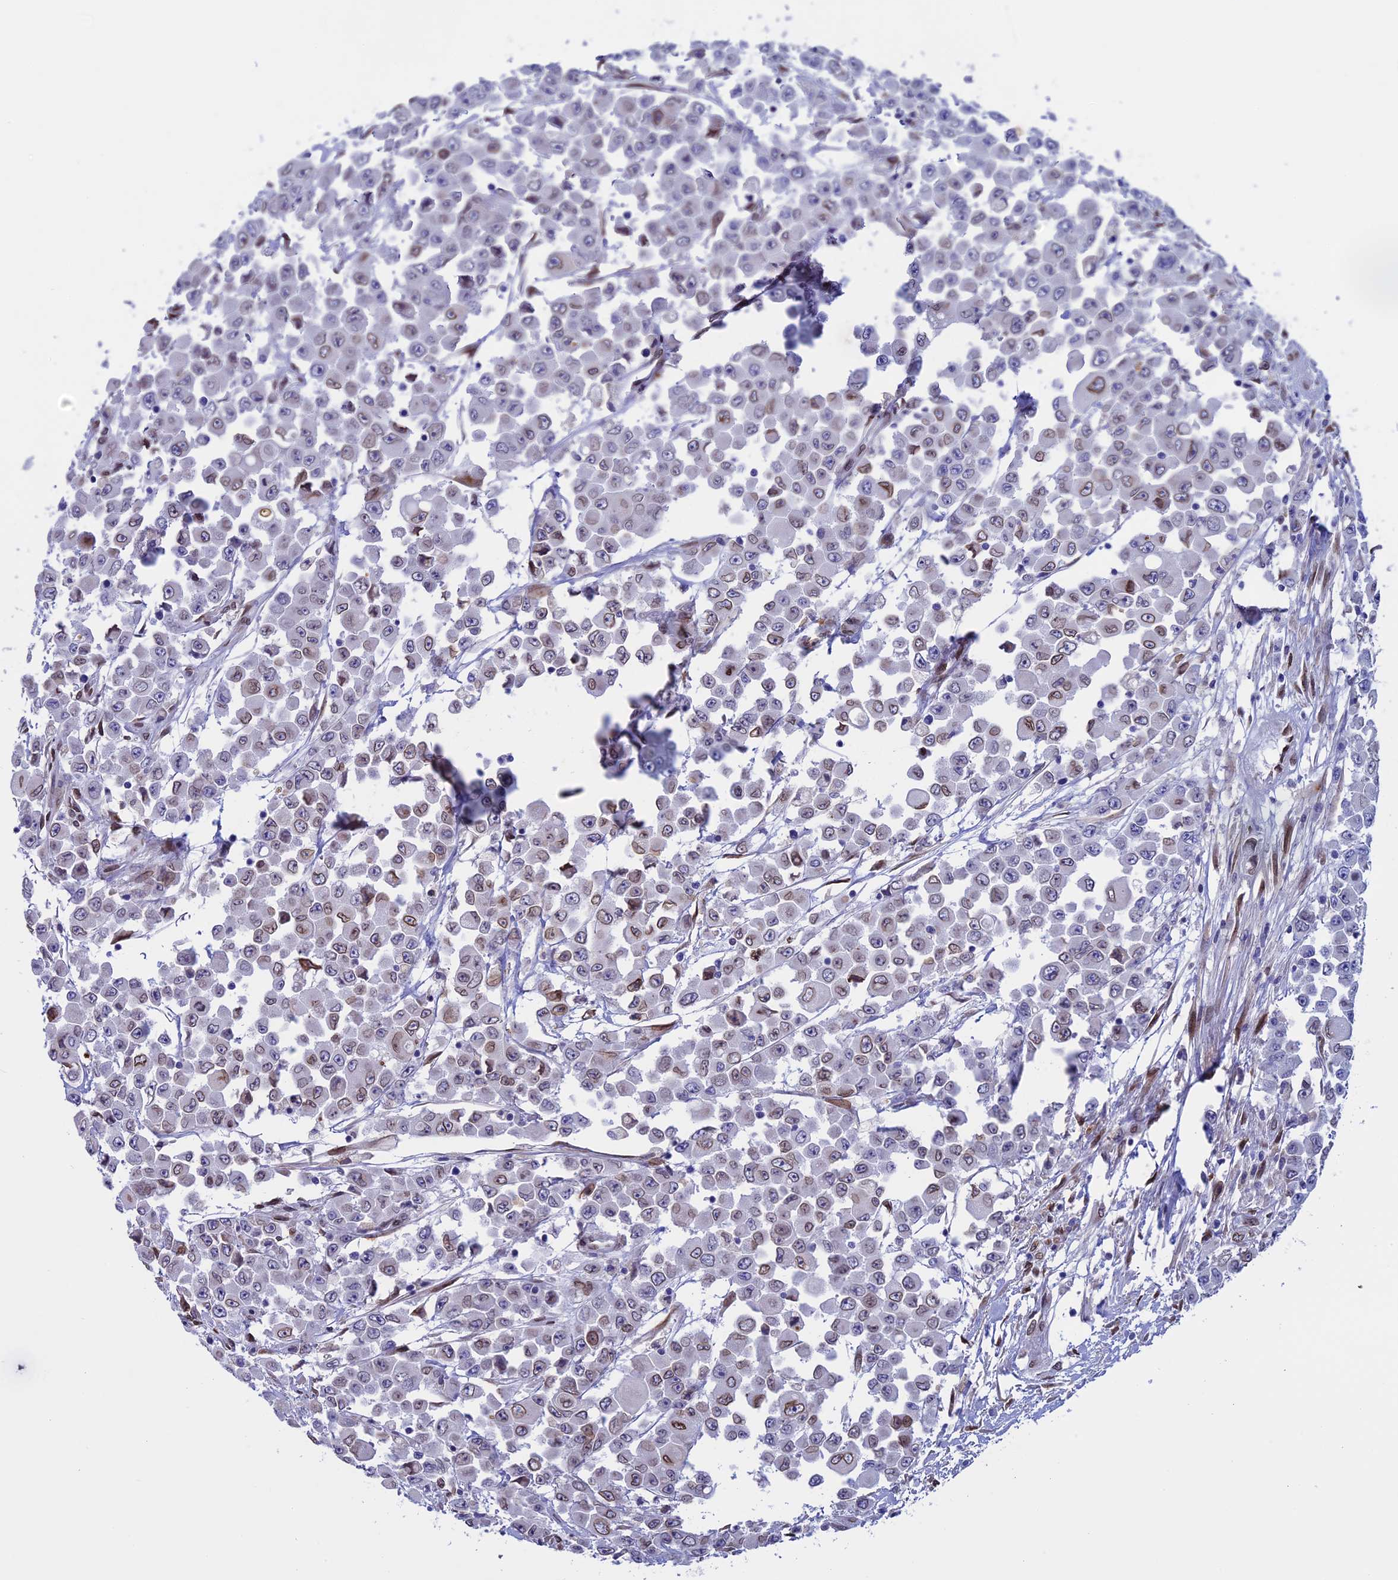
{"staining": {"intensity": "weak", "quantity": "<25%", "location": "cytoplasmic/membranous,nuclear"}, "tissue": "colorectal cancer", "cell_type": "Tumor cells", "image_type": "cancer", "snomed": [{"axis": "morphology", "description": "Adenocarcinoma, NOS"}, {"axis": "topography", "description": "Colon"}], "caption": "Human adenocarcinoma (colorectal) stained for a protein using immunohistochemistry demonstrates no staining in tumor cells.", "gene": "TMPRSS7", "patient": {"sex": "male", "age": 51}}